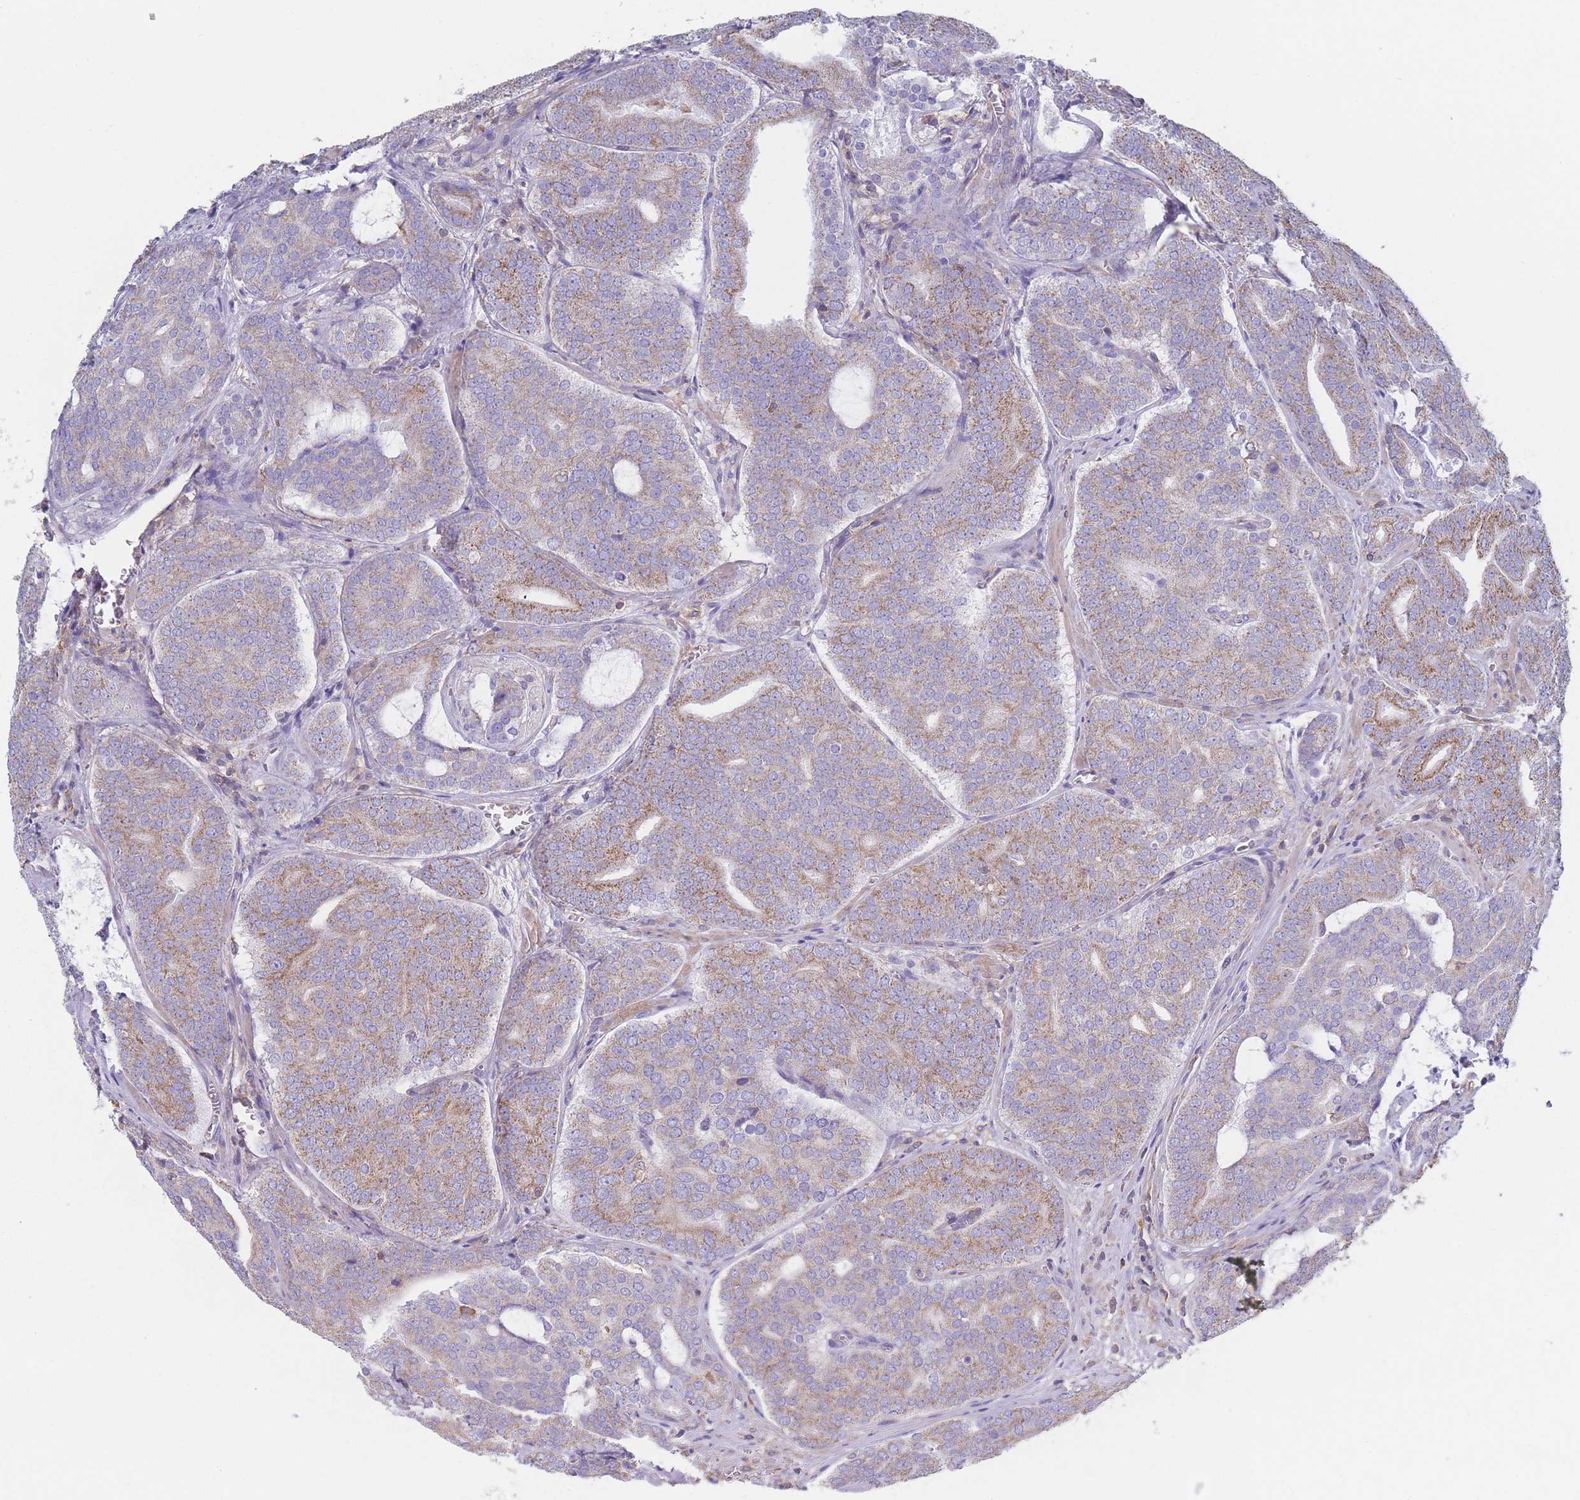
{"staining": {"intensity": "moderate", "quantity": "25%-75%", "location": "cytoplasmic/membranous"}, "tissue": "prostate cancer", "cell_type": "Tumor cells", "image_type": "cancer", "snomed": [{"axis": "morphology", "description": "Adenocarcinoma, High grade"}, {"axis": "topography", "description": "Prostate"}], "caption": "A brown stain highlights moderate cytoplasmic/membranous expression of a protein in prostate high-grade adenocarcinoma tumor cells.", "gene": "ADH1A", "patient": {"sex": "male", "age": 55}}